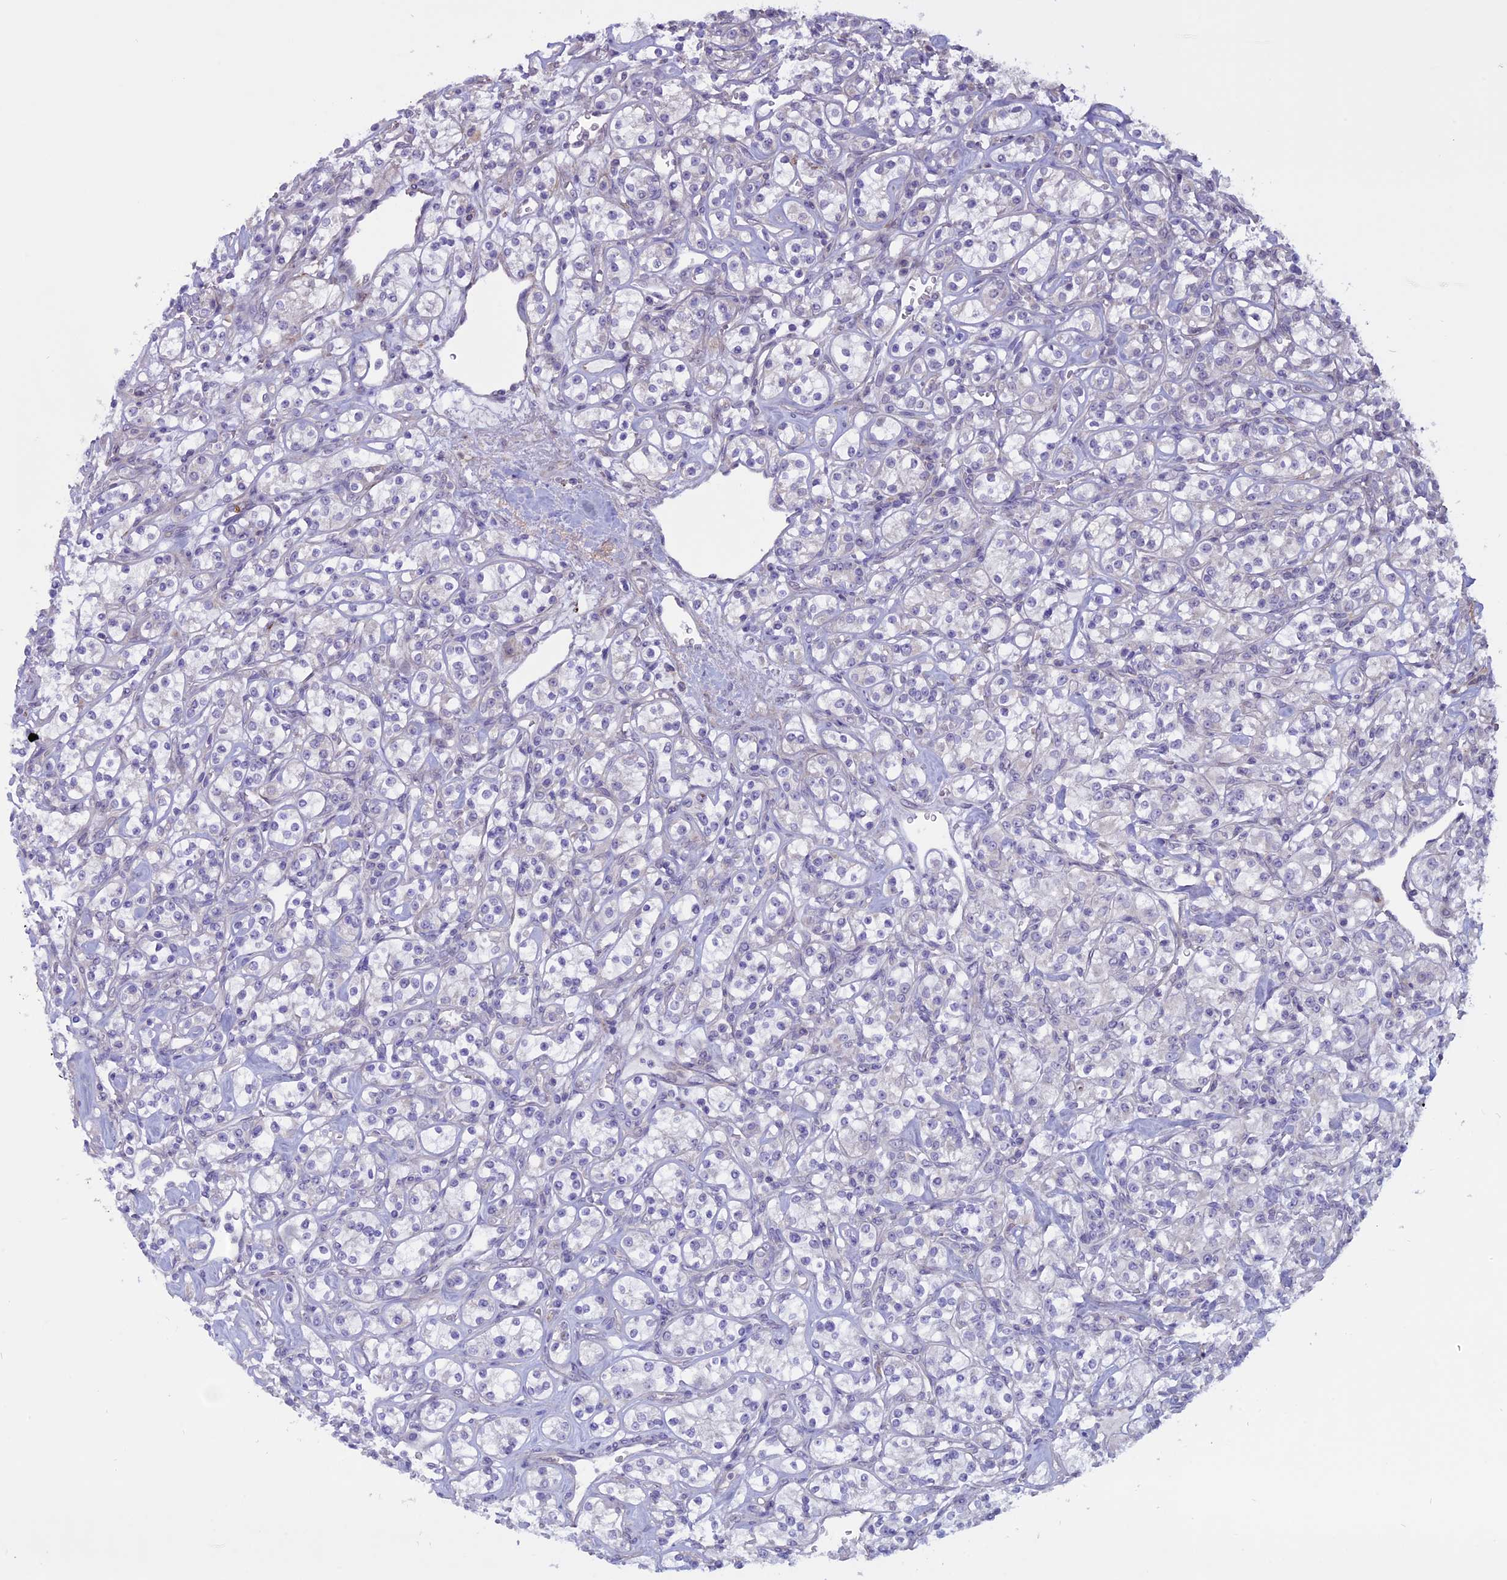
{"staining": {"intensity": "negative", "quantity": "none", "location": "none"}, "tissue": "renal cancer", "cell_type": "Tumor cells", "image_type": "cancer", "snomed": [{"axis": "morphology", "description": "Adenocarcinoma, NOS"}, {"axis": "topography", "description": "Kidney"}], "caption": "A histopathology image of adenocarcinoma (renal) stained for a protein displays no brown staining in tumor cells.", "gene": "SPHKAP", "patient": {"sex": "male", "age": 77}}